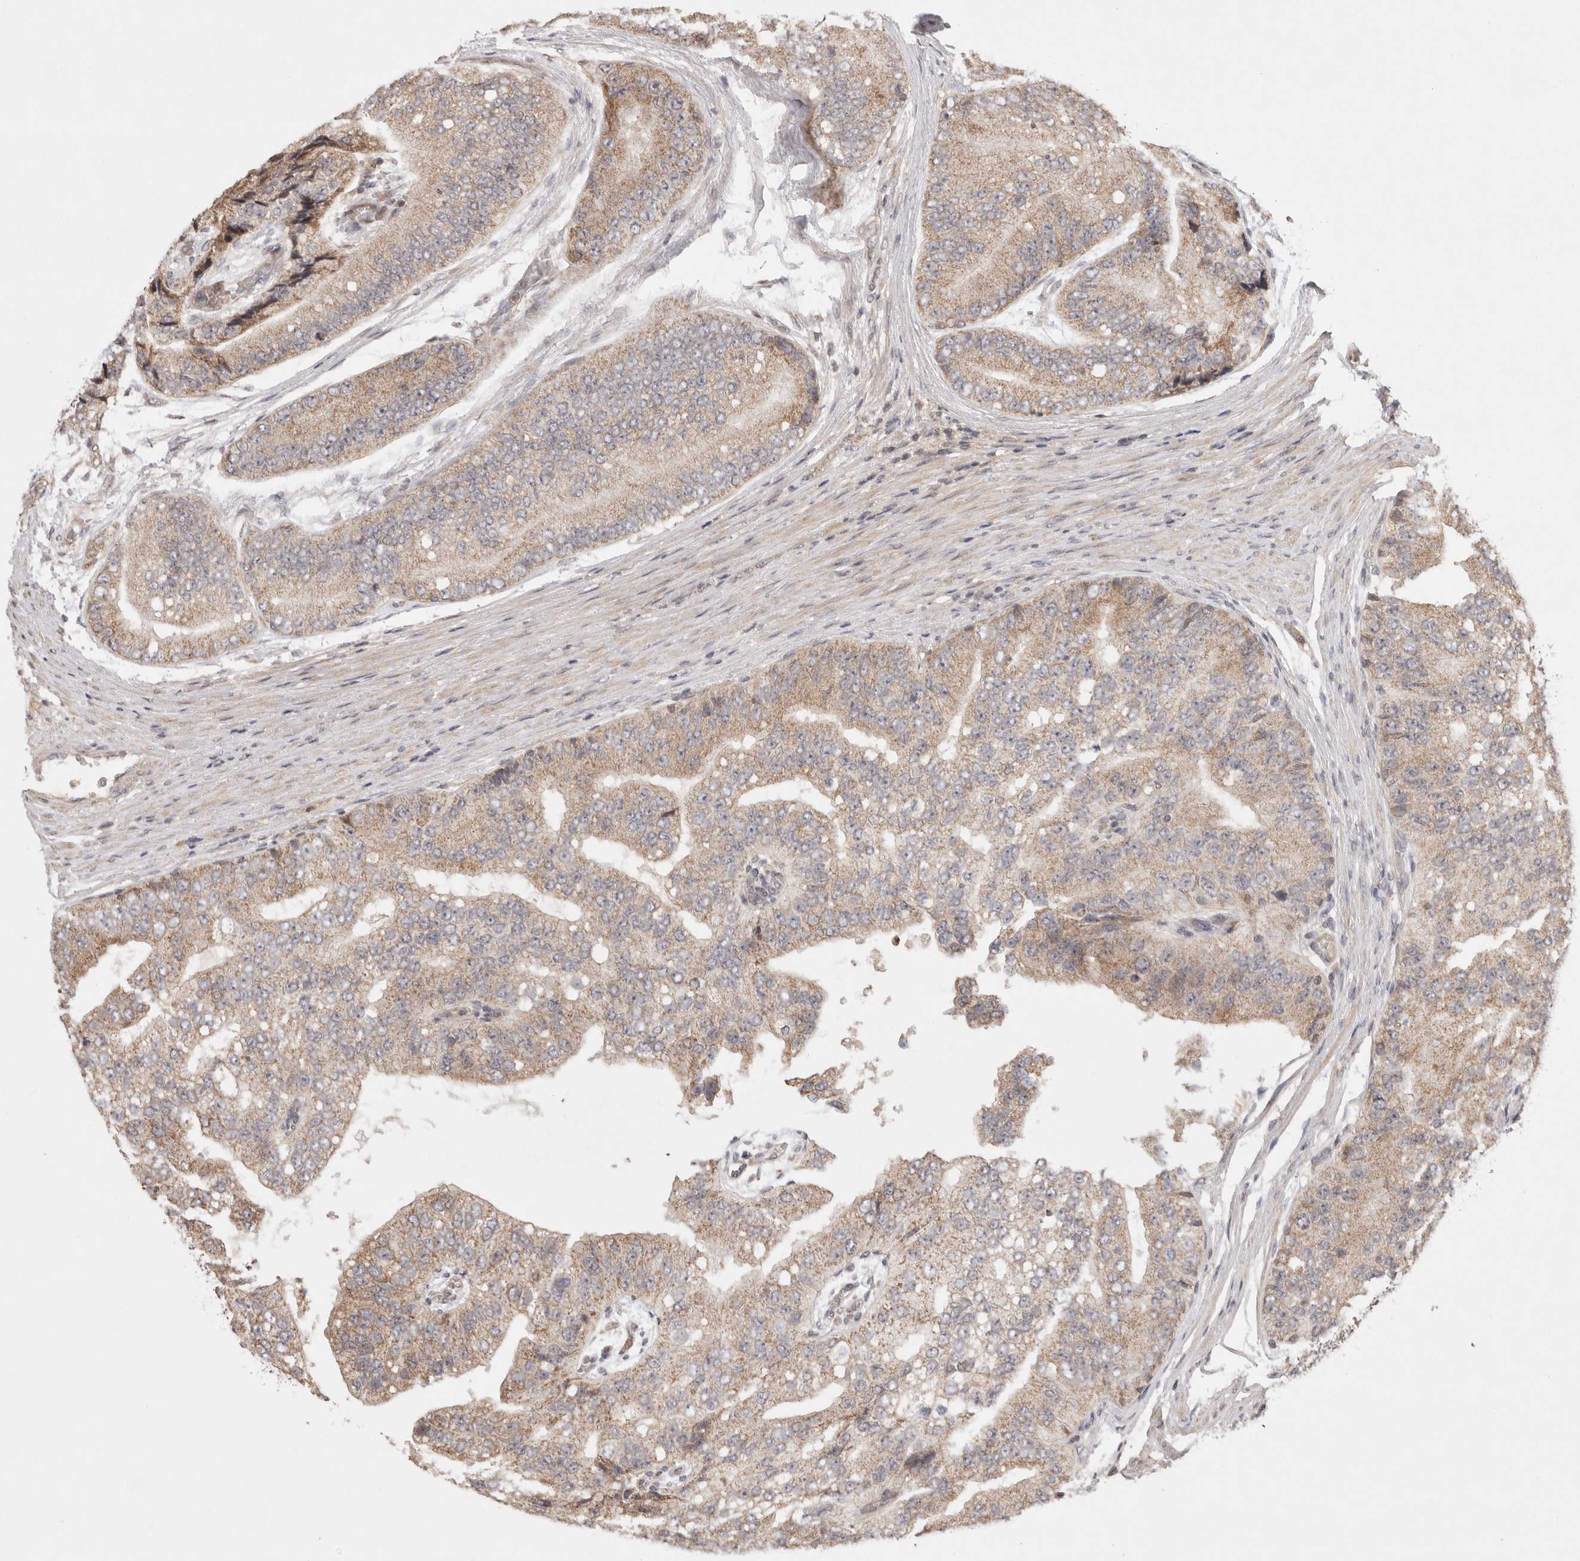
{"staining": {"intensity": "moderate", "quantity": ">75%", "location": "cytoplasmic/membranous"}, "tissue": "prostate cancer", "cell_type": "Tumor cells", "image_type": "cancer", "snomed": [{"axis": "morphology", "description": "Adenocarcinoma, High grade"}, {"axis": "topography", "description": "Prostate"}], "caption": "Adenocarcinoma (high-grade) (prostate) stained with immunohistochemistry (IHC) reveals moderate cytoplasmic/membranous positivity in approximately >75% of tumor cells.", "gene": "EIF2AK1", "patient": {"sex": "male", "age": 70}}